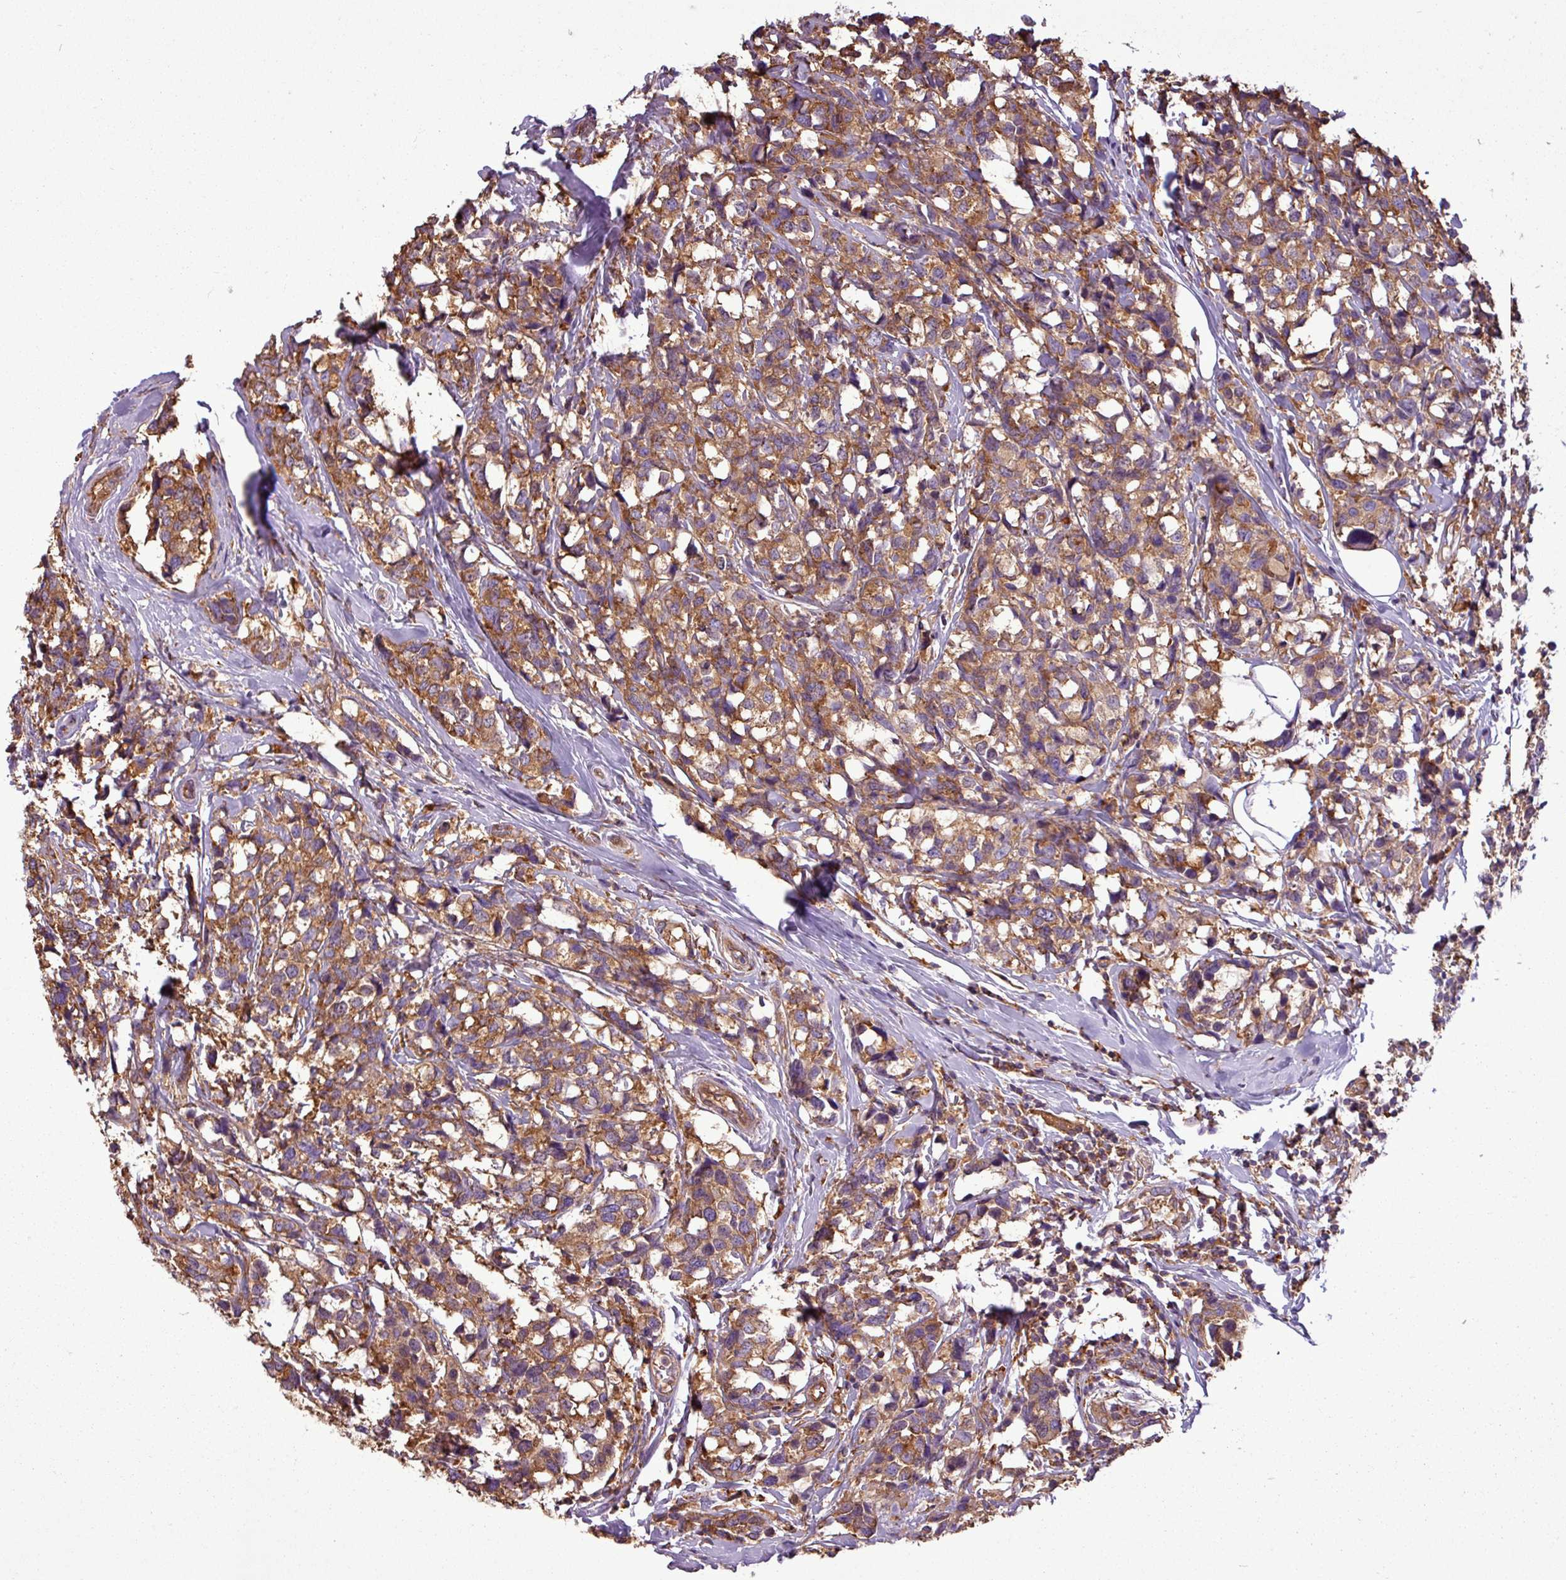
{"staining": {"intensity": "moderate", "quantity": ">75%", "location": "cytoplasmic/membranous"}, "tissue": "breast cancer", "cell_type": "Tumor cells", "image_type": "cancer", "snomed": [{"axis": "morphology", "description": "Lobular carcinoma"}, {"axis": "topography", "description": "Breast"}], "caption": "Immunohistochemistry of breast cancer (lobular carcinoma) shows medium levels of moderate cytoplasmic/membranous expression in about >75% of tumor cells. (DAB = brown stain, brightfield microscopy at high magnification).", "gene": "PACSIN2", "patient": {"sex": "female", "age": 59}}